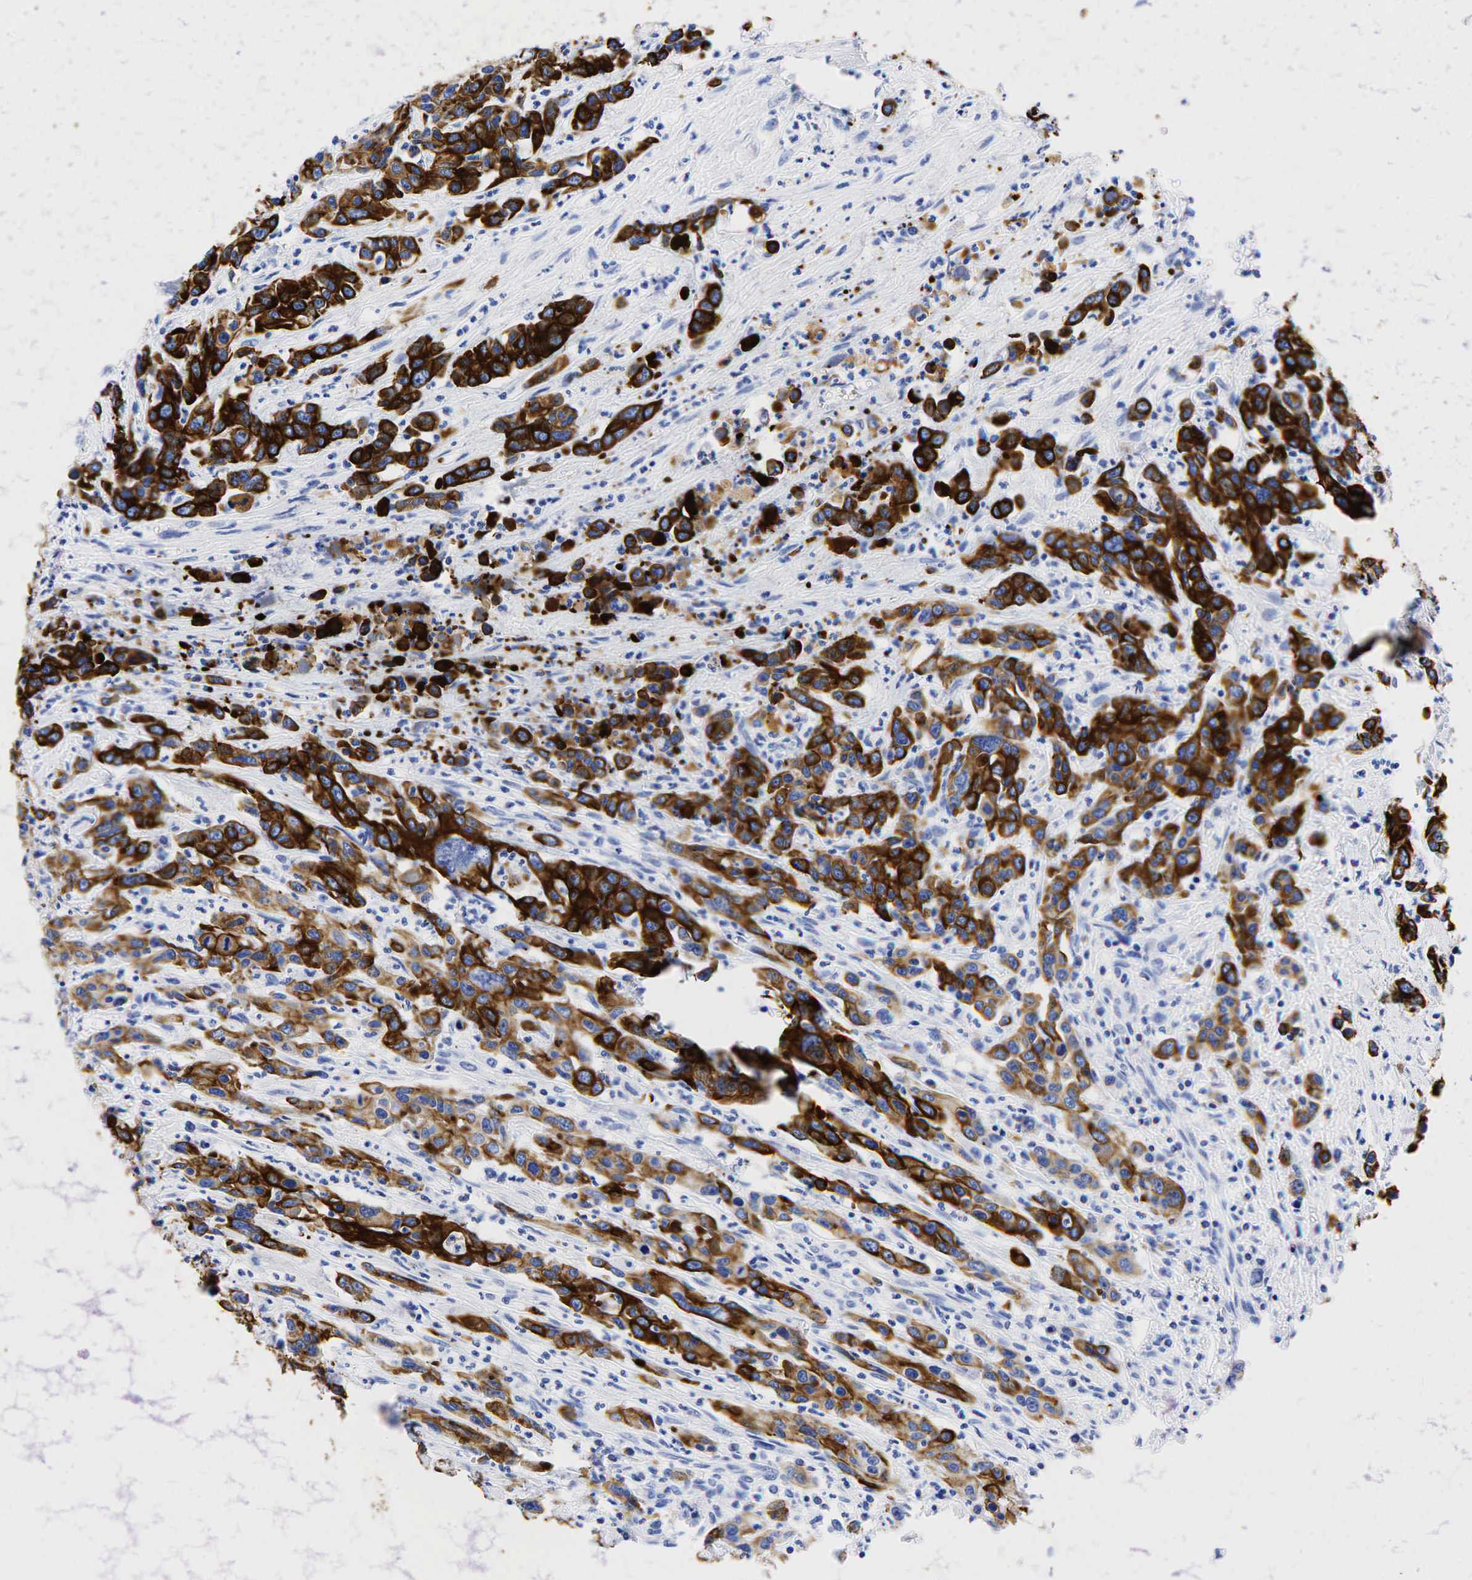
{"staining": {"intensity": "strong", "quantity": ">75%", "location": "cytoplasmic/membranous"}, "tissue": "urothelial cancer", "cell_type": "Tumor cells", "image_type": "cancer", "snomed": [{"axis": "morphology", "description": "Urothelial carcinoma, High grade"}, {"axis": "topography", "description": "Urinary bladder"}], "caption": "The image reveals immunohistochemical staining of urothelial carcinoma (high-grade). There is strong cytoplasmic/membranous staining is seen in approximately >75% of tumor cells.", "gene": "KRT19", "patient": {"sex": "male", "age": 86}}